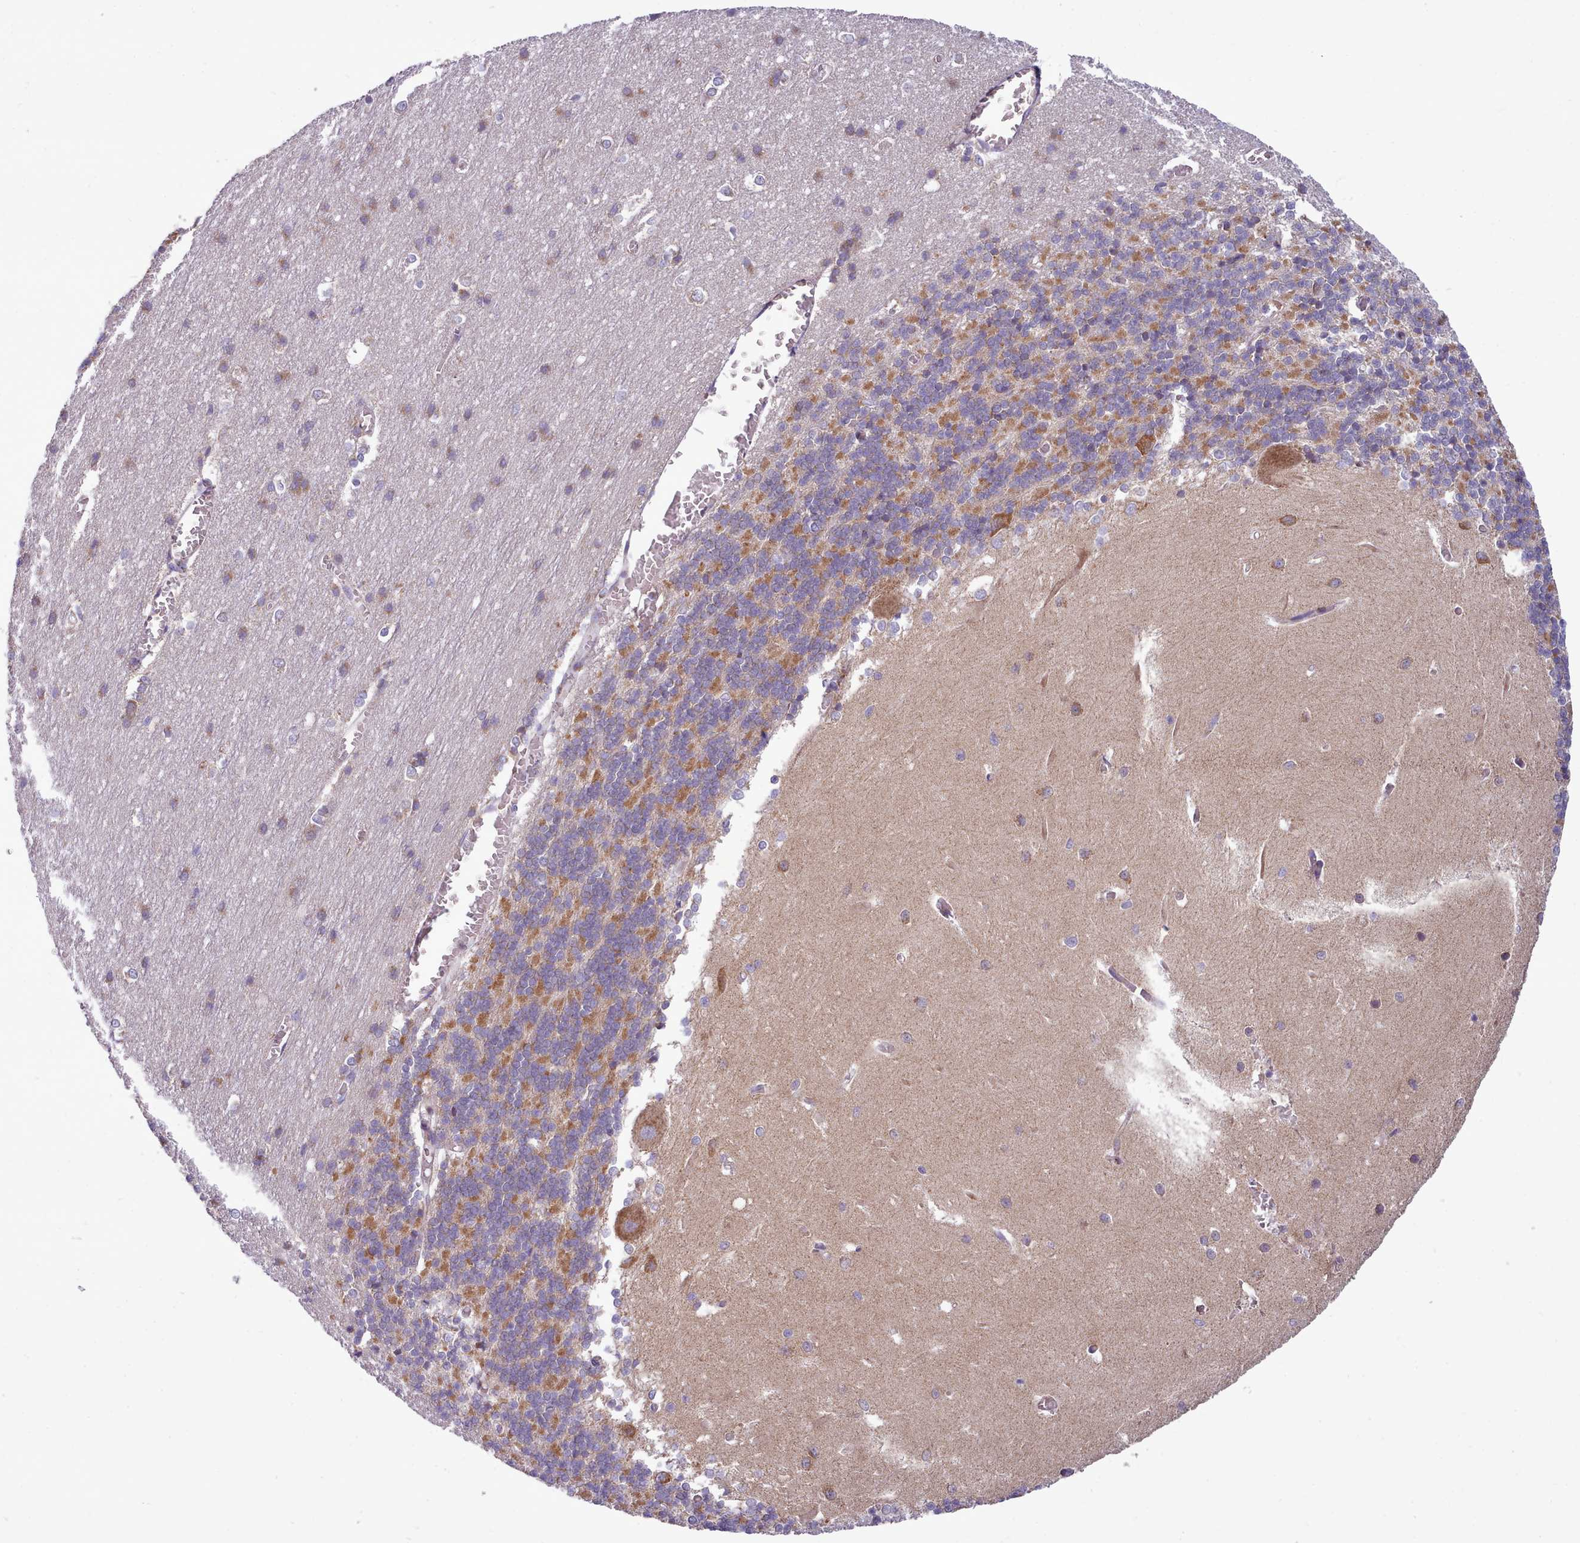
{"staining": {"intensity": "moderate", "quantity": "25%-75%", "location": "cytoplasmic/membranous"}, "tissue": "cerebellum", "cell_type": "Cells in granular layer", "image_type": "normal", "snomed": [{"axis": "morphology", "description": "Normal tissue, NOS"}, {"axis": "topography", "description": "Cerebellum"}], "caption": "Cerebellum stained with immunohistochemistry exhibits moderate cytoplasmic/membranous positivity in about 25%-75% of cells in granular layer. (Brightfield microscopy of DAB IHC at high magnification).", "gene": "SRP54", "patient": {"sex": "male", "age": 37}}